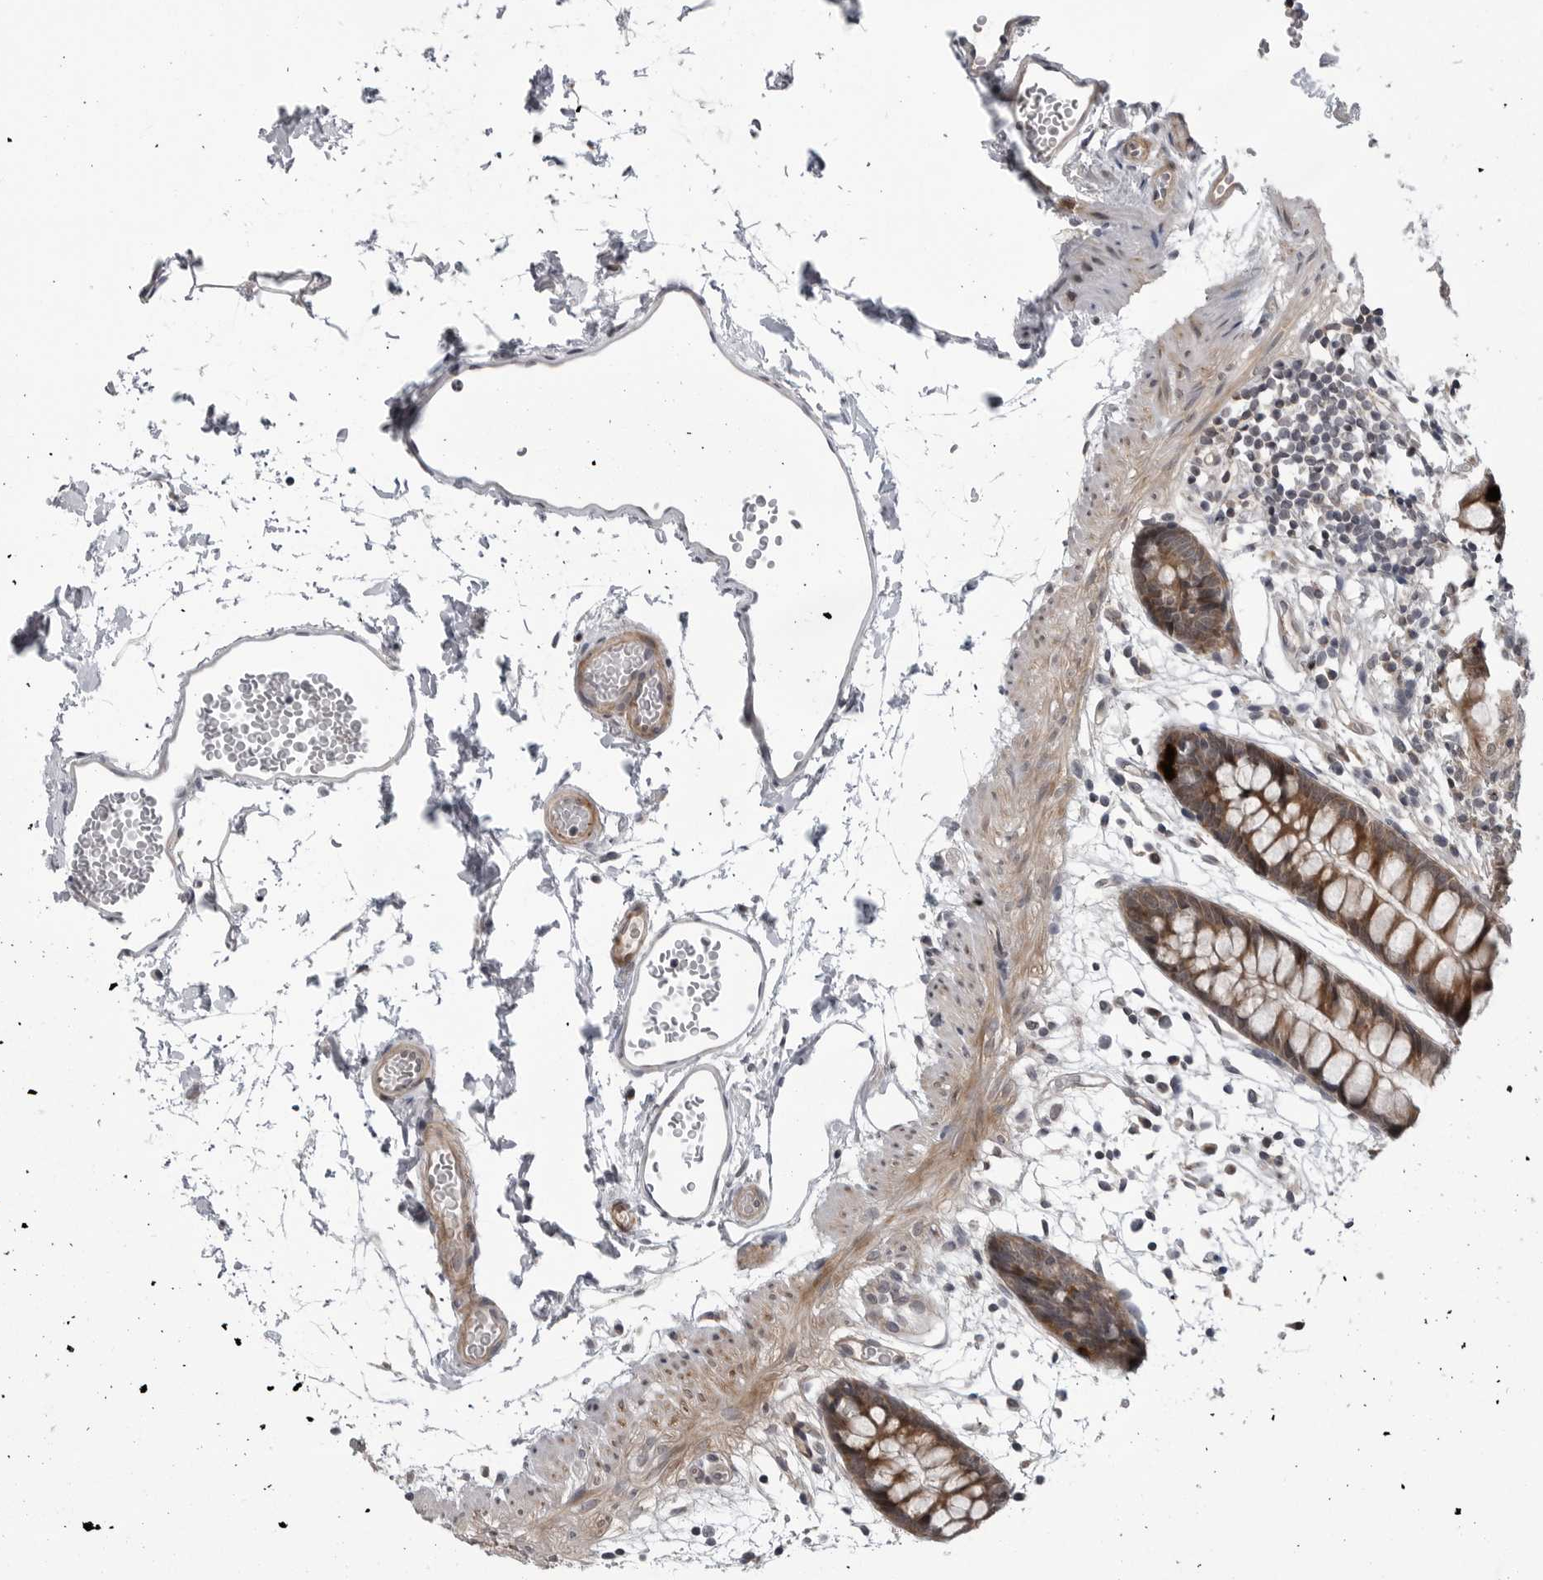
{"staining": {"intensity": "weak", "quantity": "25%-75%", "location": "cytoplasmic/membranous"}, "tissue": "colon", "cell_type": "Endothelial cells", "image_type": "normal", "snomed": [{"axis": "morphology", "description": "Normal tissue, NOS"}, {"axis": "topography", "description": "Colon"}], "caption": "The photomicrograph exhibits a brown stain indicating the presence of a protein in the cytoplasmic/membranous of endothelial cells in colon. Nuclei are stained in blue.", "gene": "FAAP100", "patient": {"sex": "male", "age": 56}}